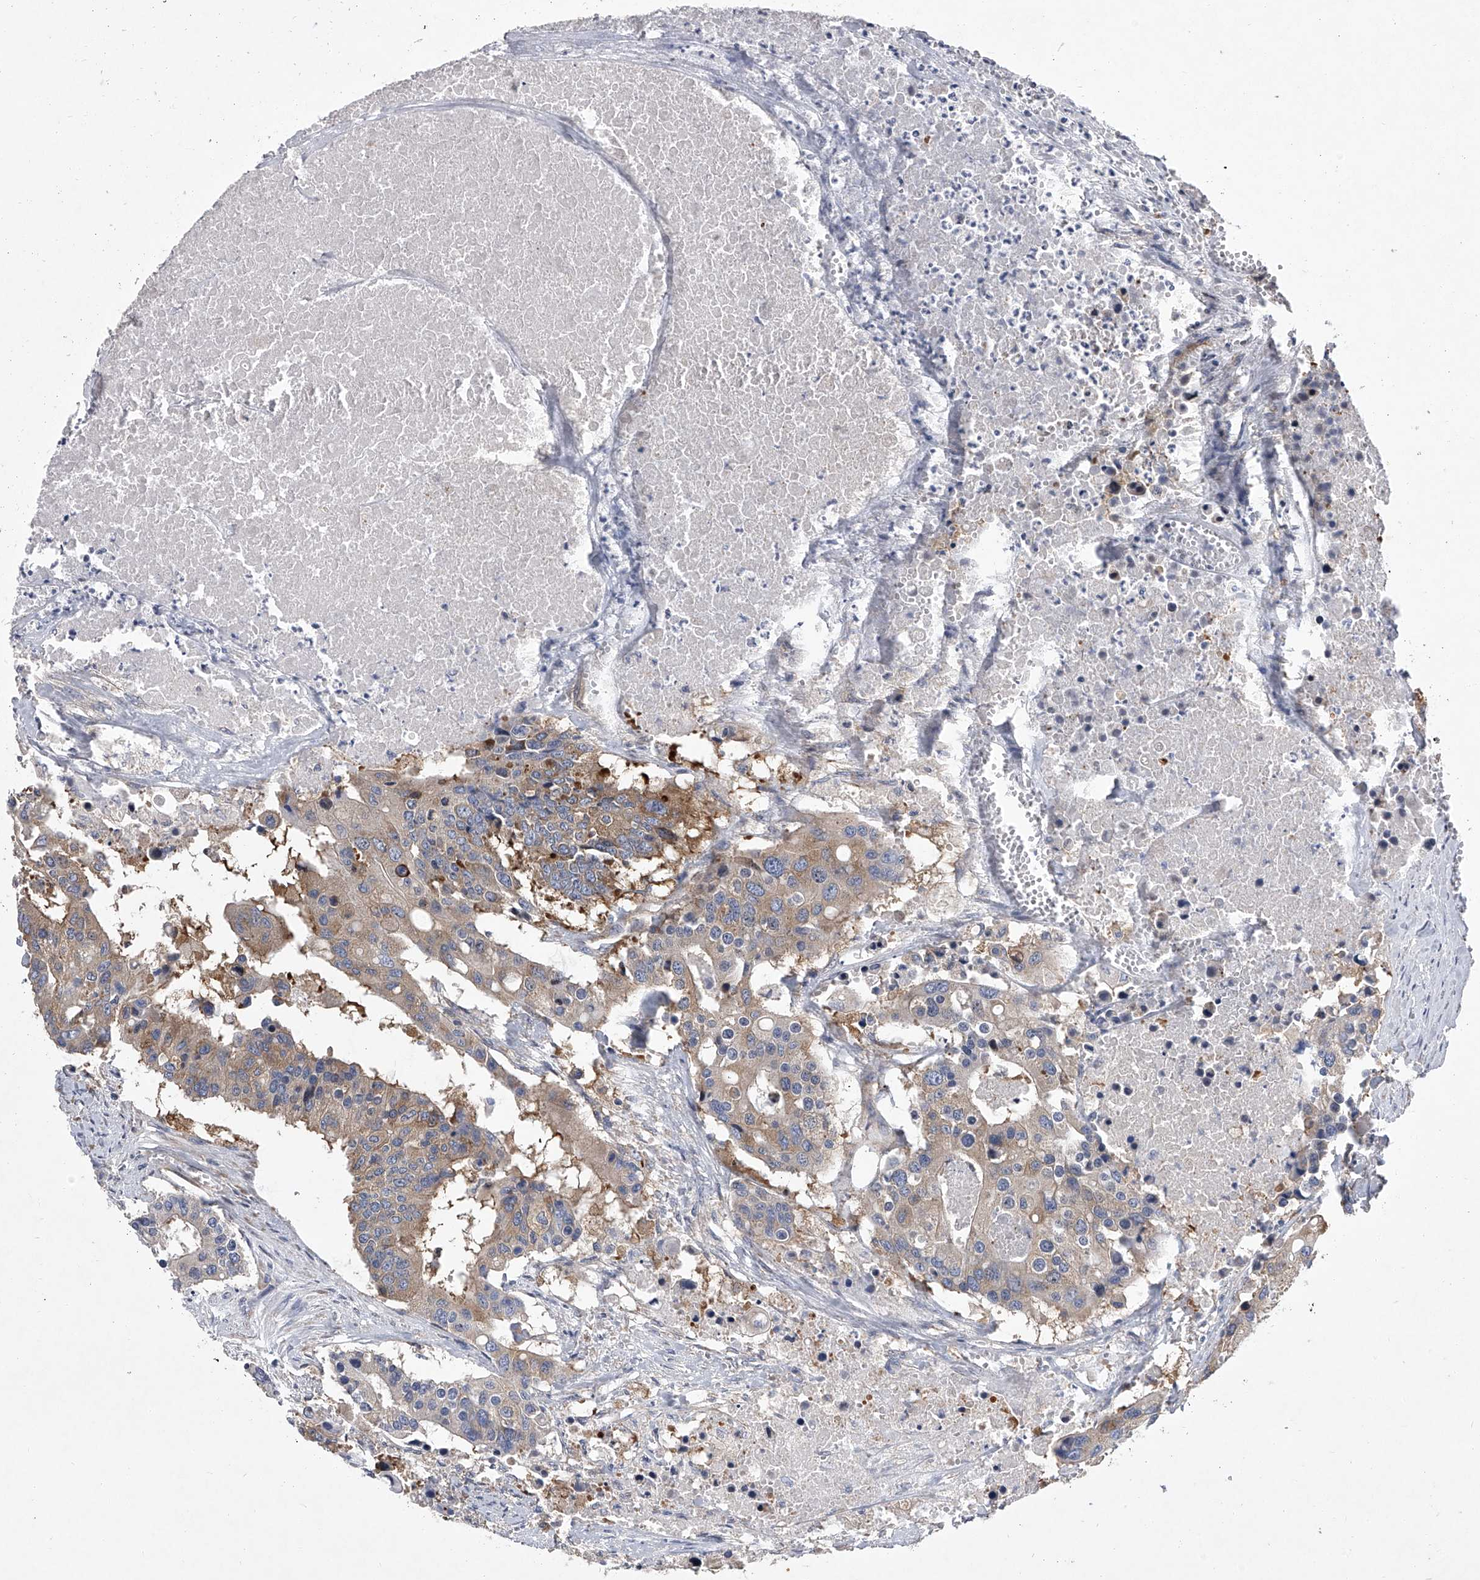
{"staining": {"intensity": "weak", "quantity": ">75%", "location": "cytoplasmic/membranous"}, "tissue": "colorectal cancer", "cell_type": "Tumor cells", "image_type": "cancer", "snomed": [{"axis": "morphology", "description": "Adenocarcinoma, NOS"}, {"axis": "topography", "description": "Colon"}], "caption": "Immunohistochemical staining of colorectal cancer (adenocarcinoma) shows low levels of weak cytoplasmic/membranous positivity in approximately >75% of tumor cells. The staining was performed using DAB (3,3'-diaminobenzidine), with brown indicating positive protein expression. Nuclei are stained blue with hematoxylin.", "gene": "EIF2S2", "patient": {"sex": "male", "age": 77}}